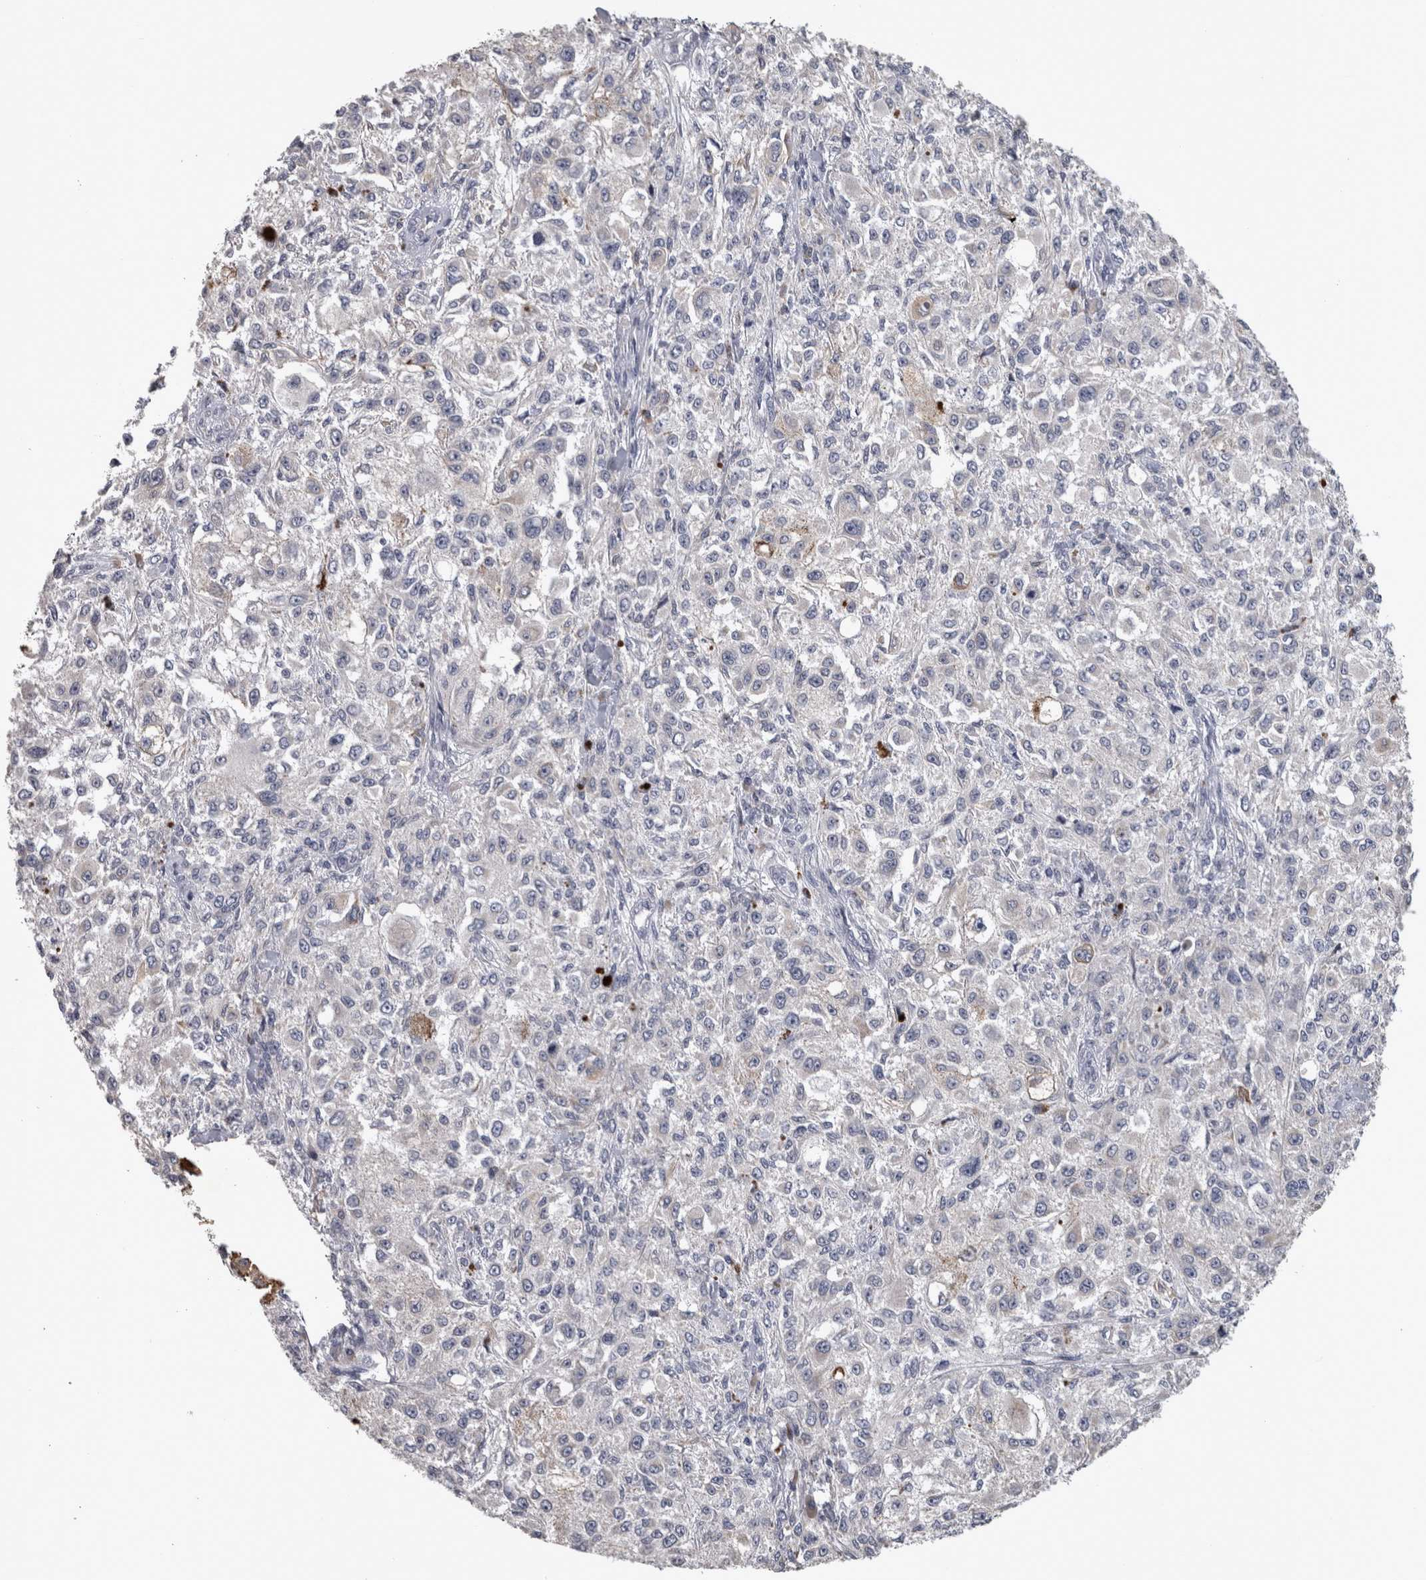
{"staining": {"intensity": "negative", "quantity": "none", "location": "none"}, "tissue": "melanoma", "cell_type": "Tumor cells", "image_type": "cancer", "snomed": [{"axis": "morphology", "description": "Necrosis, NOS"}, {"axis": "morphology", "description": "Malignant melanoma, NOS"}, {"axis": "topography", "description": "Skin"}], "caption": "The micrograph displays no significant staining in tumor cells of malignant melanoma.", "gene": "DBT", "patient": {"sex": "female", "age": 87}}